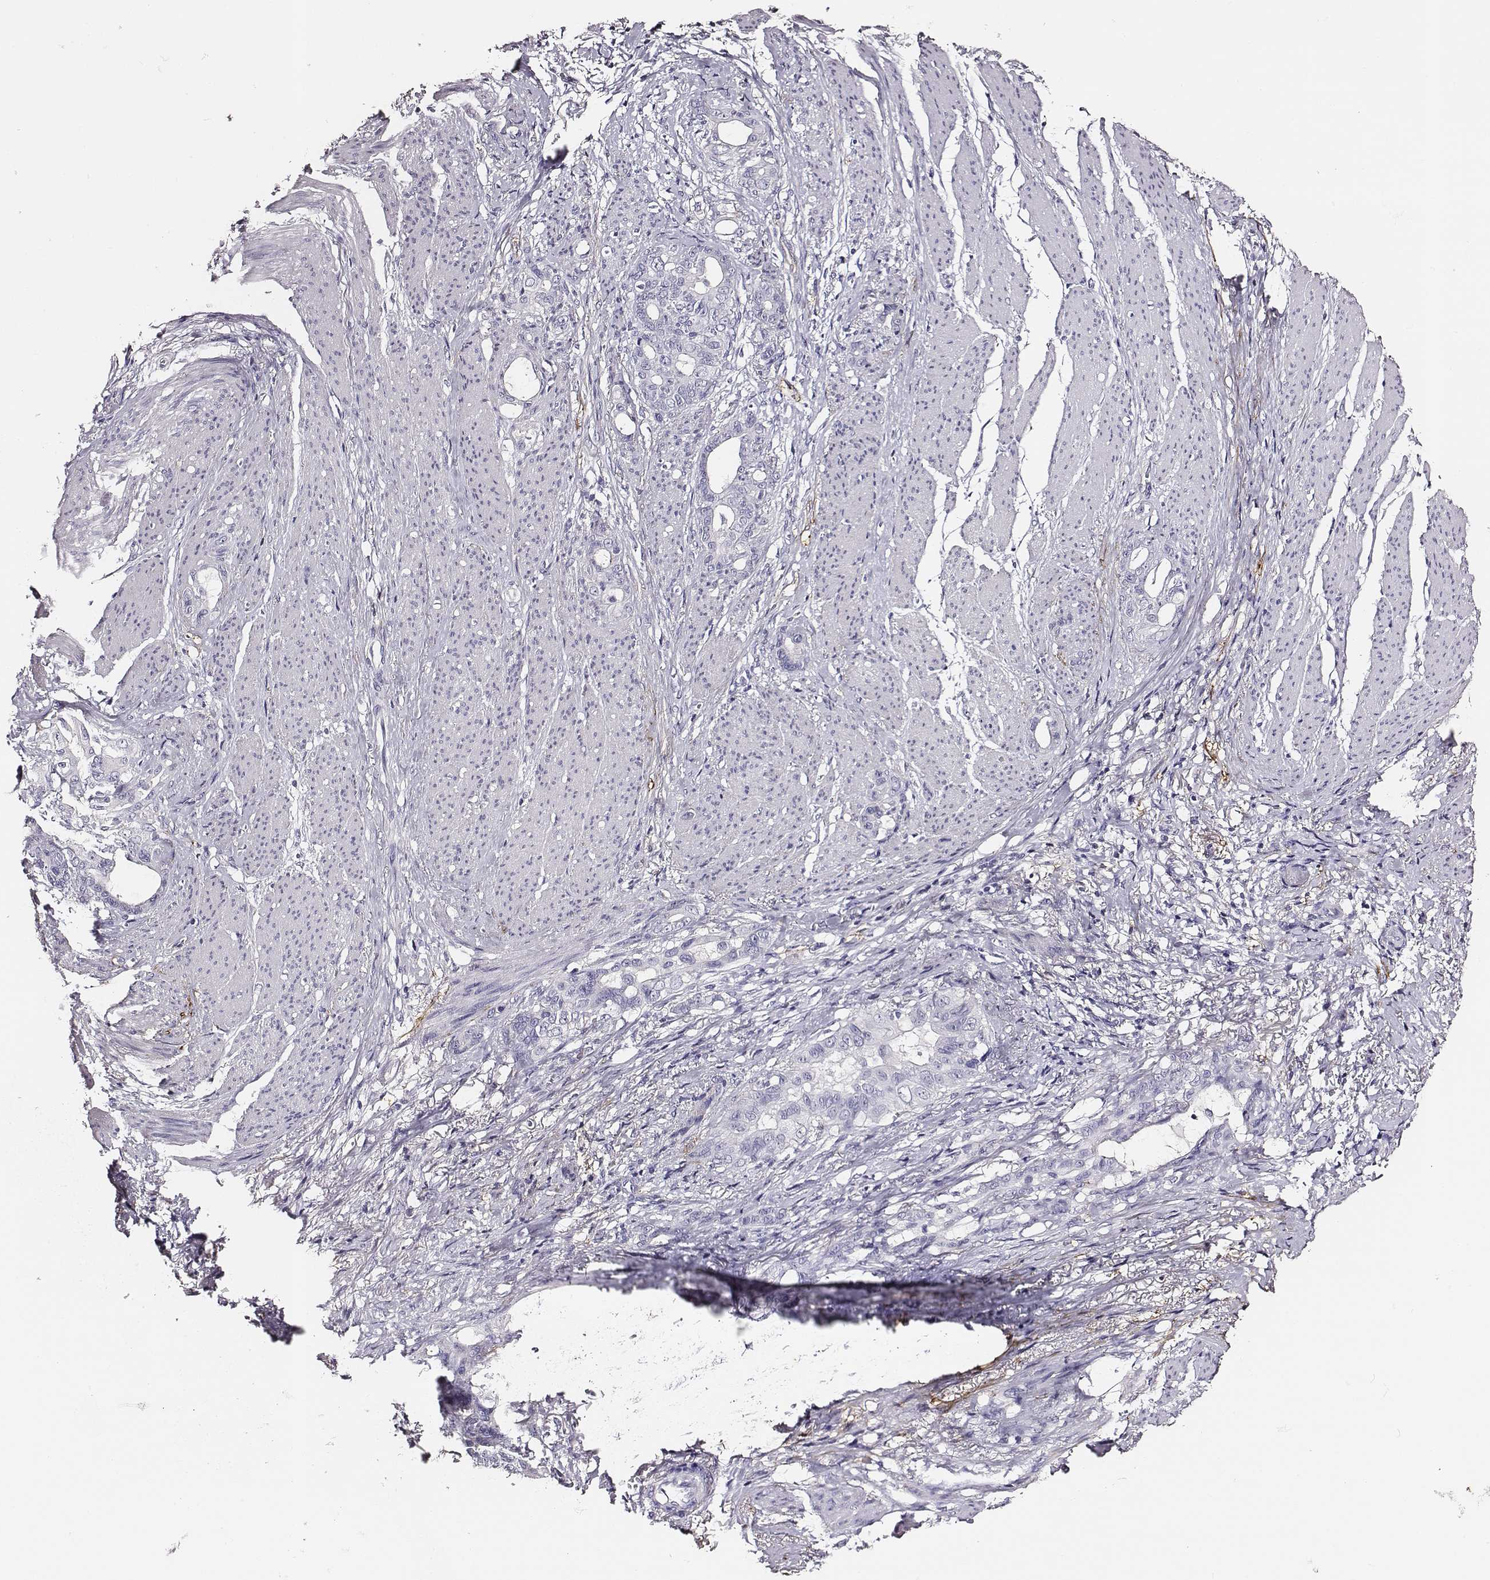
{"staining": {"intensity": "negative", "quantity": "none", "location": "none"}, "tissue": "stomach cancer", "cell_type": "Tumor cells", "image_type": "cancer", "snomed": [{"axis": "morphology", "description": "Normal tissue, NOS"}, {"axis": "morphology", "description": "Adenocarcinoma, NOS"}, {"axis": "topography", "description": "Esophagus"}, {"axis": "topography", "description": "Stomach, upper"}], "caption": "Tumor cells are negative for brown protein staining in adenocarcinoma (stomach). Brightfield microscopy of immunohistochemistry (IHC) stained with DAB (3,3'-diaminobenzidine) (brown) and hematoxylin (blue), captured at high magnification.", "gene": "DPEP1", "patient": {"sex": "male", "age": 62}}